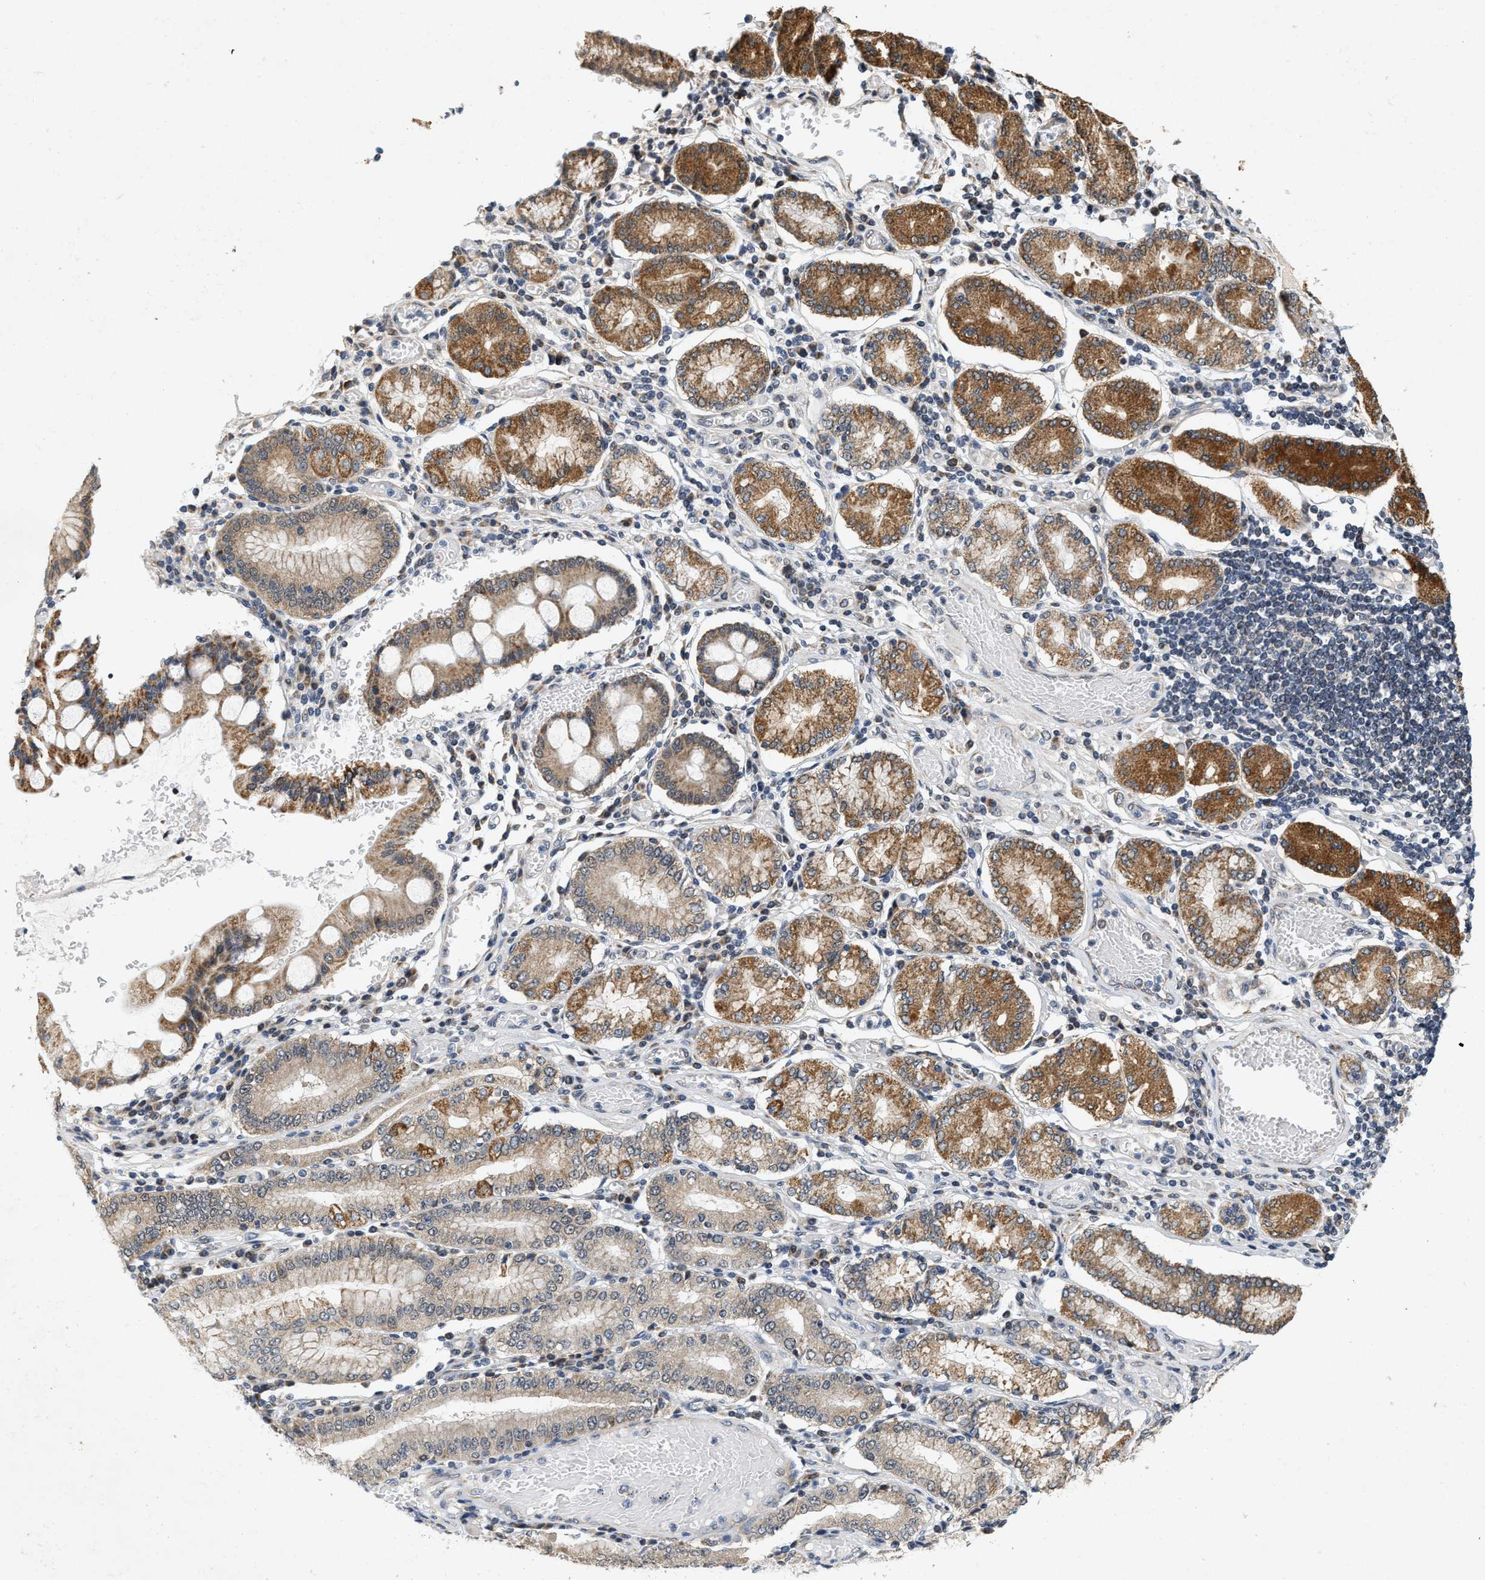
{"staining": {"intensity": "weak", "quantity": ">75%", "location": "cytoplasmic/membranous"}, "tissue": "stomach cancer", "cell_type": "Tumor cells", "image_type": "cancer", "snomed": [{"axis": "morphology", "description": "Adenocarcinoma, NOS"}, {"axis": "topography", "description": "Stomach"}], "caption": "This photomicrograph displays immunohistochemistry staining of stomach cancer, with low weak cytoplasmic/membranous expression in about >75% of tumor cells.", "gene": "GIGYF1", "patient": {"sex": "female", "age": 73}}